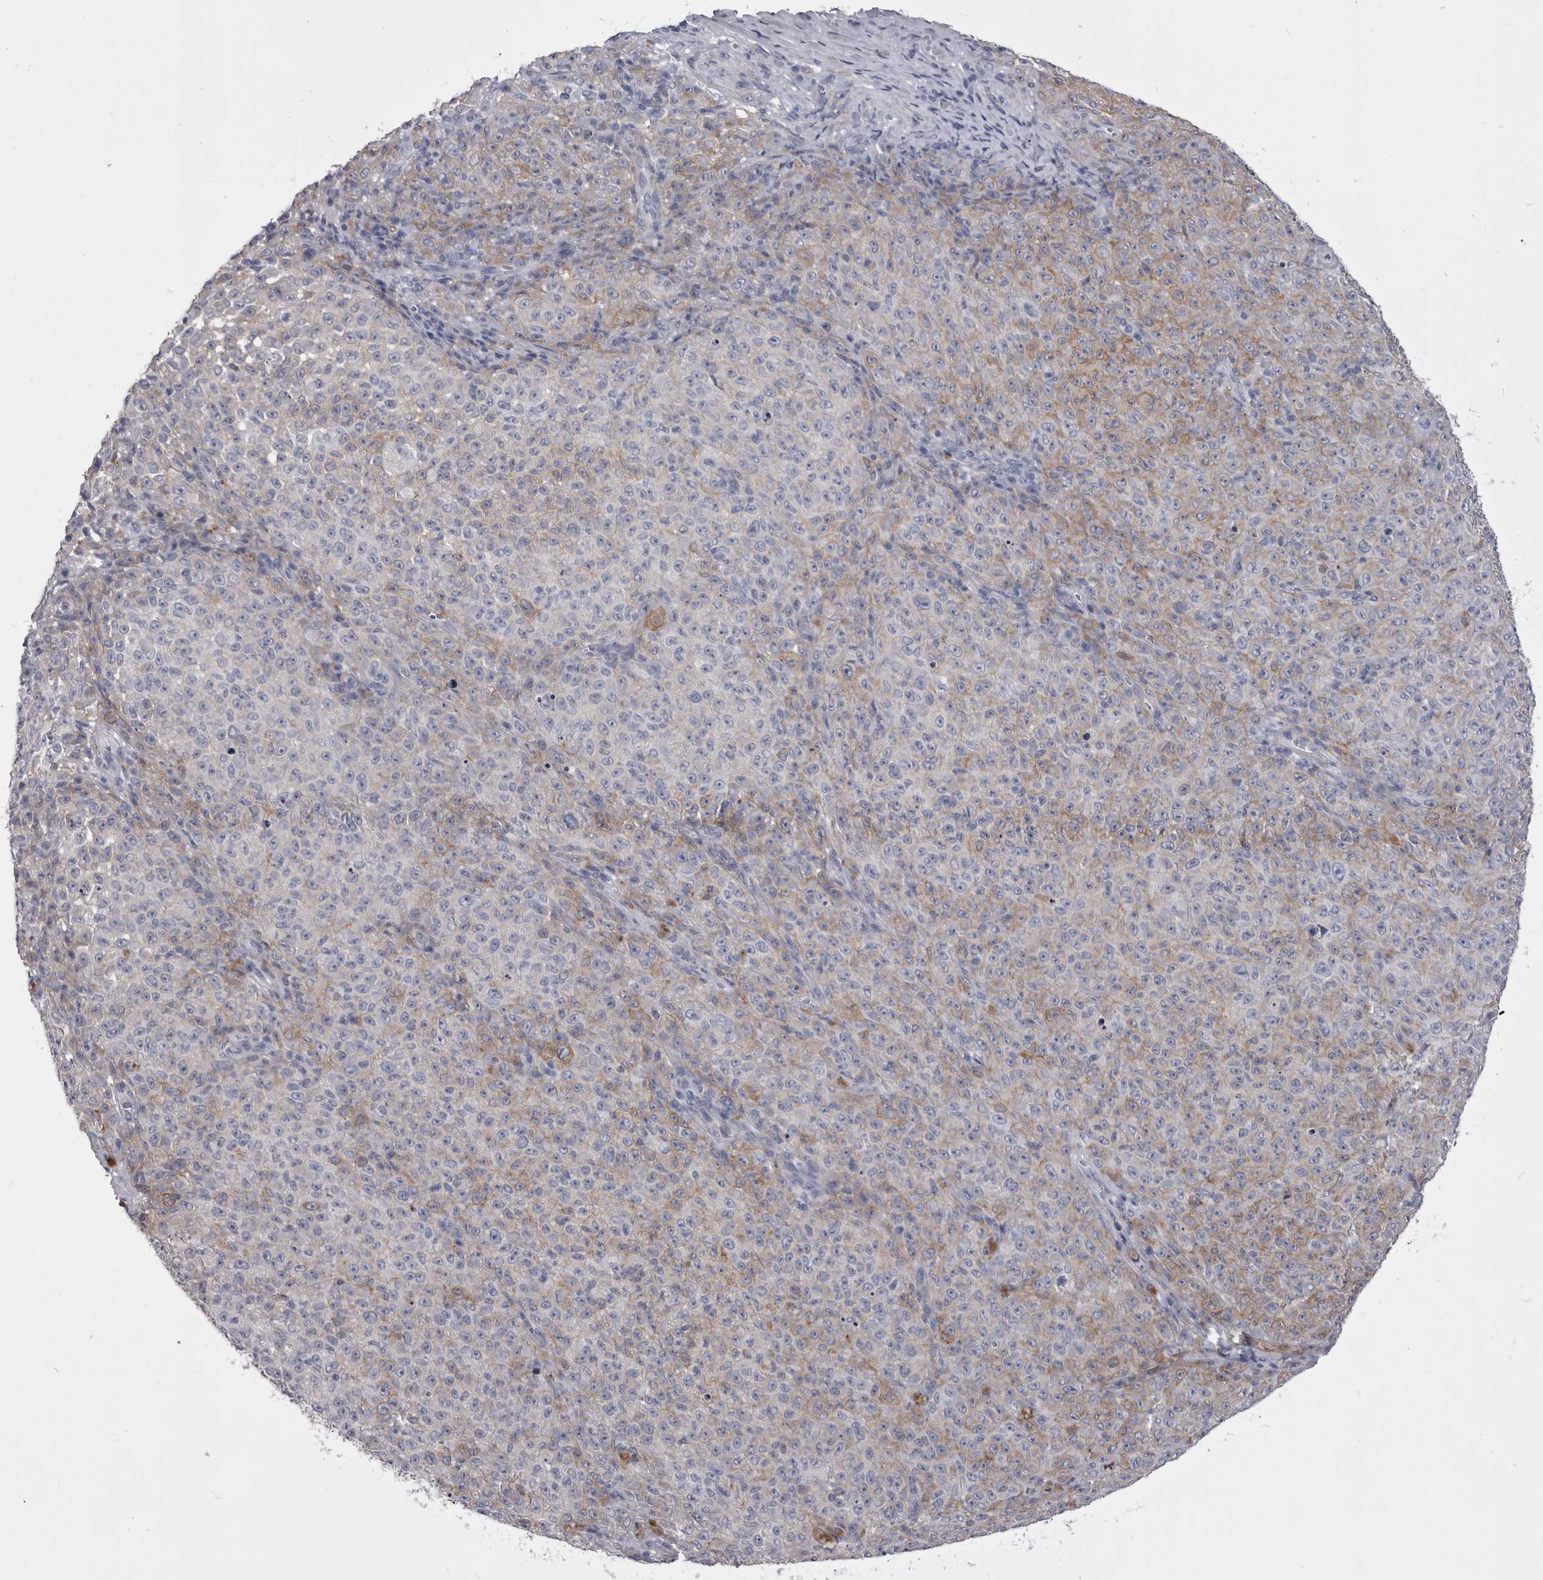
{"staining": {"intensity": "moderate", "quantity": "<25%", "location": "cytoplasmic/membranous"}, "tissue": "melanoma", "cell_type": "Tumor cells", "image_type": "cancer", "snomed": [{"axis": "morphology", "description": "Malignant melanoma, NOS"}, {"axis": "topography", "description": "Skin"}], "caption": "Tumor cells show low levels of moderate cytoplasmic/membranous positivity in approximately <25% of cells in human melanoma. (Brightfield microscopy of DAB IHC at high magnification).", "gene": "ANK2", "patient": {"sex": "female", "age": 82}}